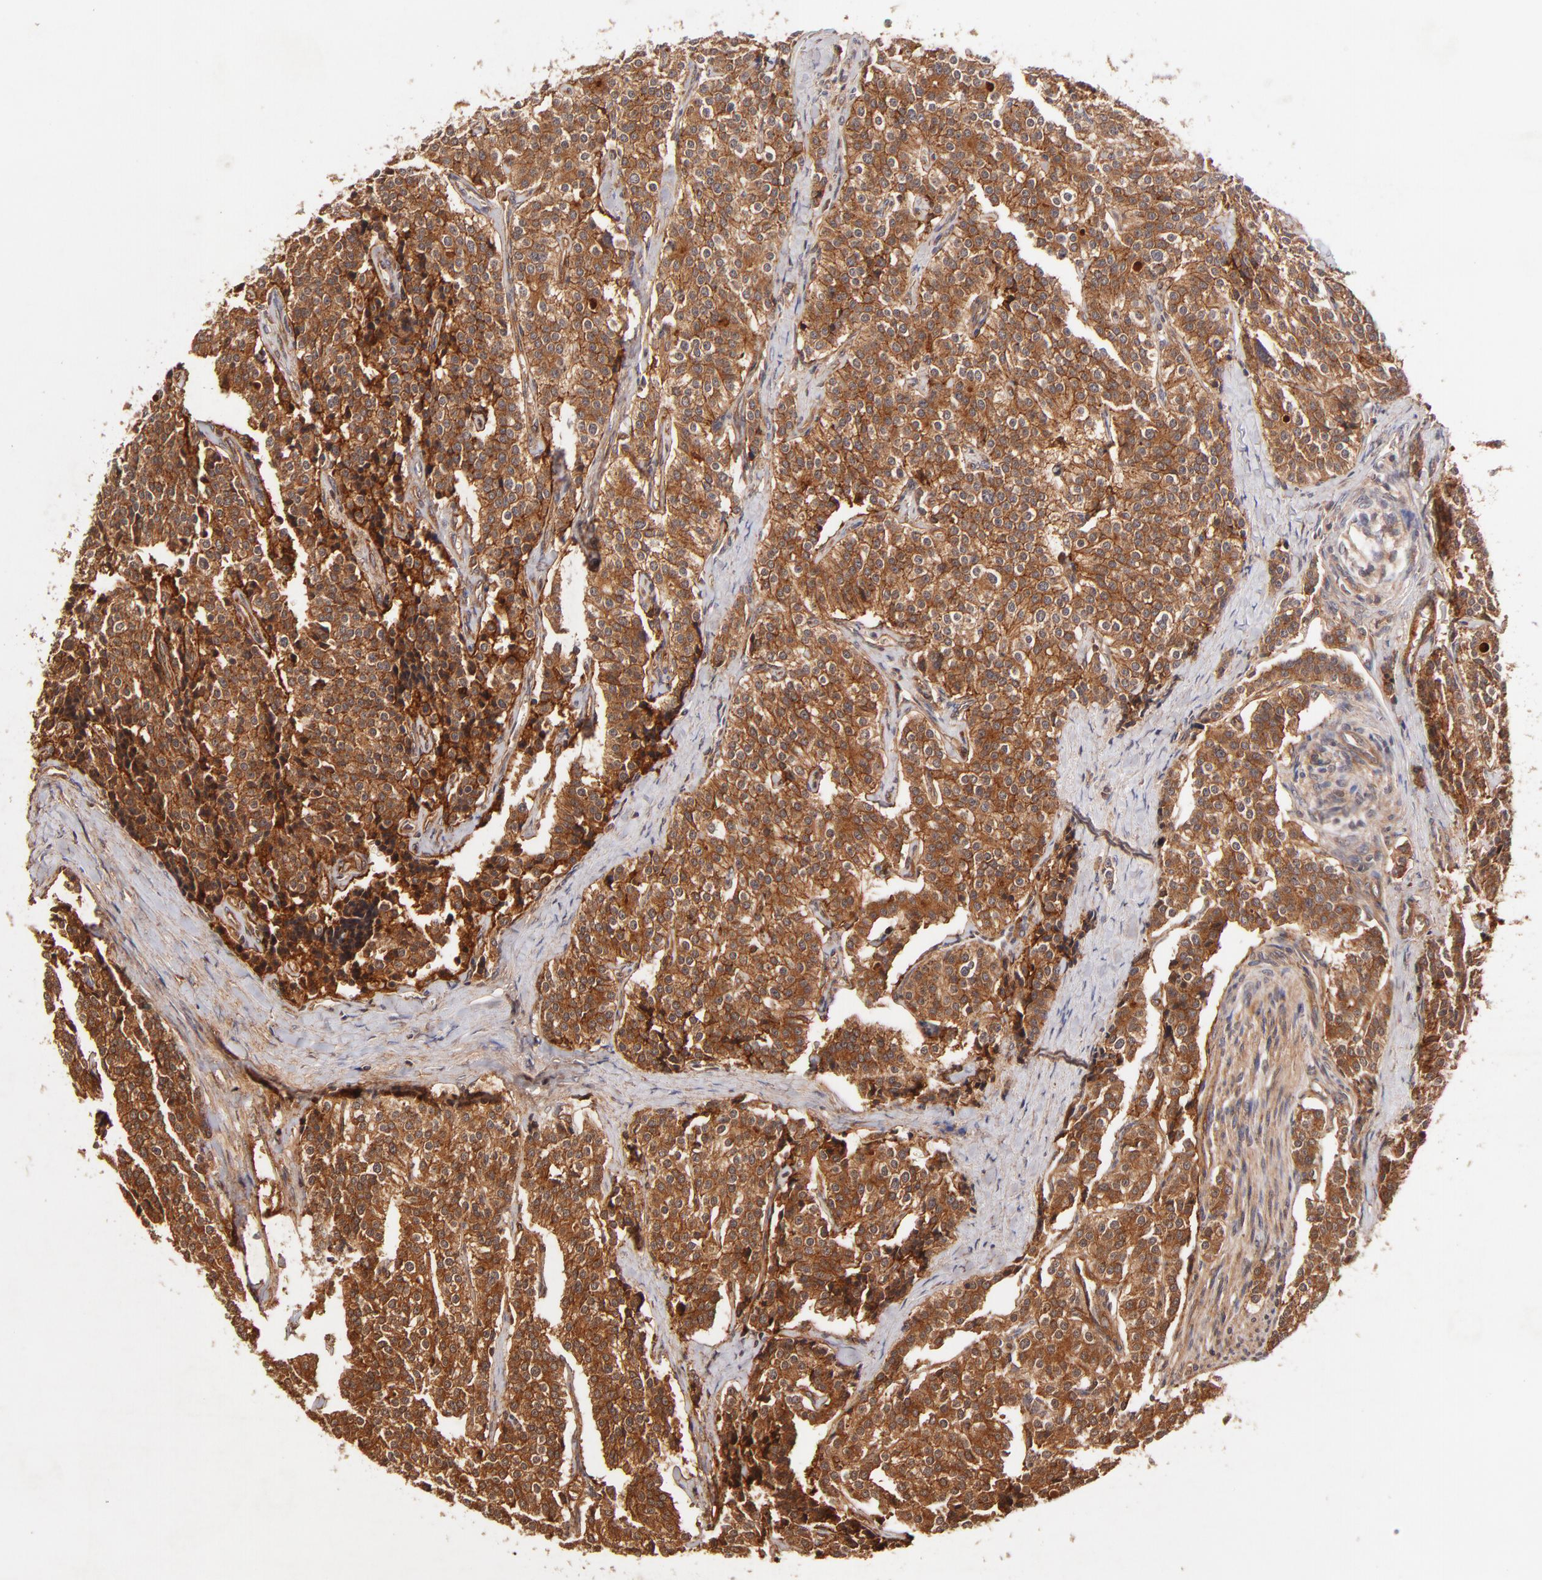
{"staining": {"intensity": "strong", "quantity": ">75%", "location": "cytoplasmic/membranous"}, "tissue": "carcinoid", "cell_type": "Tumor cells", "image_type": "cancer", "snomed": [{"axis": "morphology", "description": "Carcinoid, malignant, NOS"}, {"axis": "topography", "description": "Small intestine"}], "caption": "Malignant carcinoid stained with a protein marker demonstrates strong staining in tumor cells.", "gene": "ITGB1", "patient": {"sex": "male", "age": 63}}